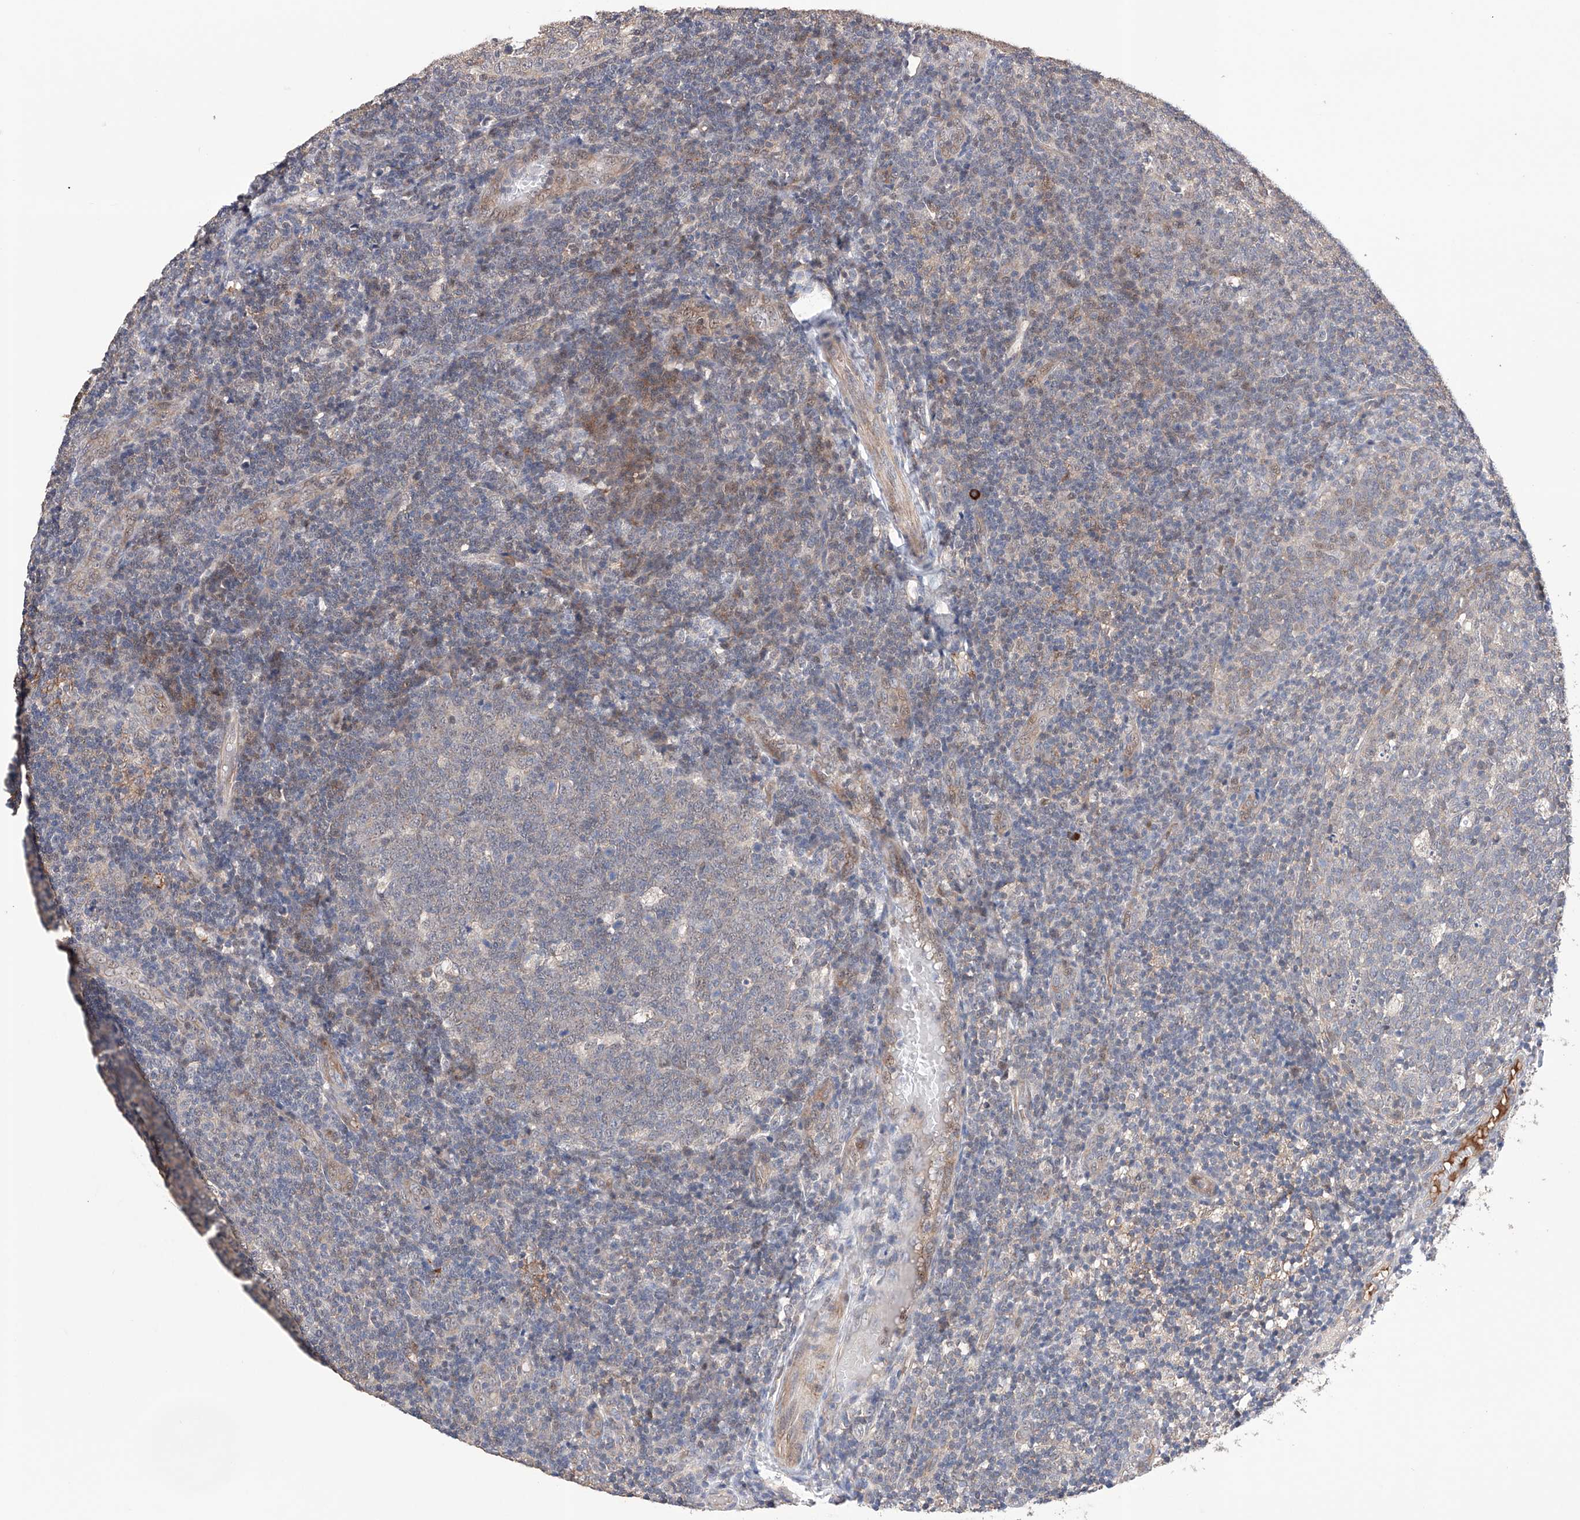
{"staining": {"intensity": "negative", "quantity": "none", "location": "none"}, "tissue": "tonsil", "cell_type": "Germinal center cells", "image_type": "normal", "snomed": [{"axis": "morphology", "description": "Normal tissue, NOS"}, {"axis": "topography", "description": "Tonsil"}], "caption": "This is an immunohistochemistry histopathology image of benign human tonsil. There is no staining in germinal center cells.", "gene": "AFG1L", "patient": {"sex": "female", "age": 19}}